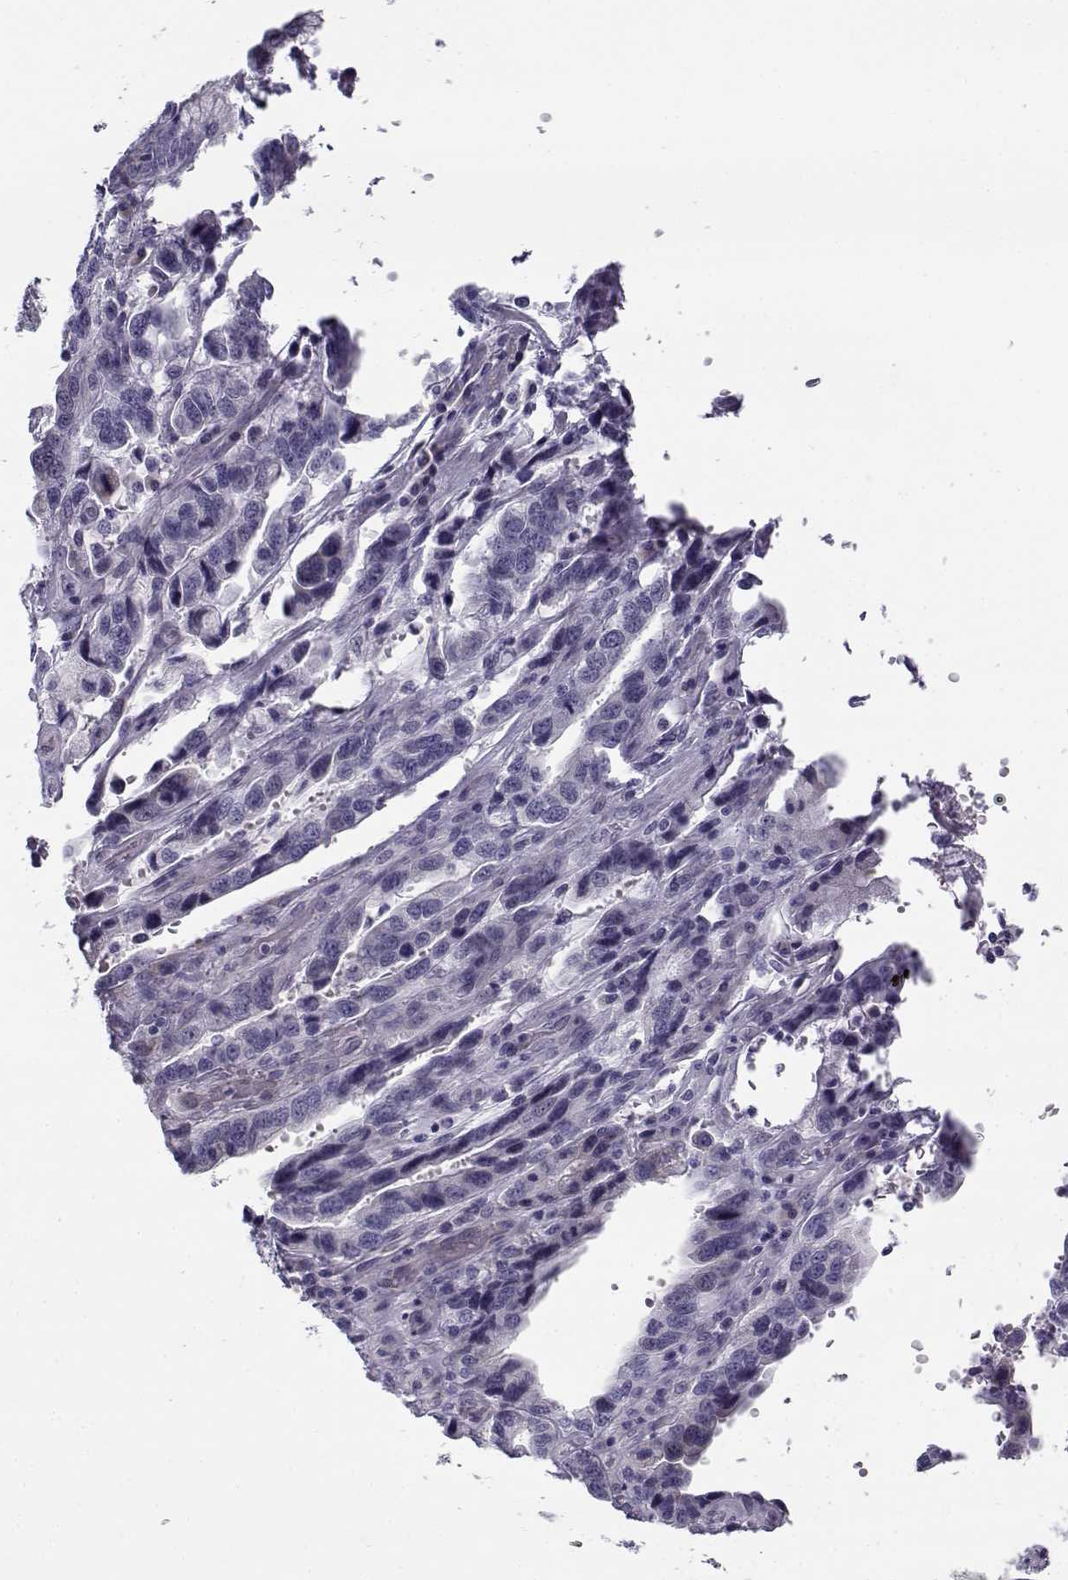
{"staining": {"intensity": "negative", "quantity": "none", "location": "none"}, "tissue": "stomach cancer", "cell_type": "Tumor cells", "image_type": "cancer", "snomed": [{"axis": "morphology", "description": "Adenocarcinoma, NOS"}, {"axis": "topography", "description": "Stomach, lower"}], "caption": "The image exhibits no significant positivity in tumor cells of stomach cancer.", "gene": "CREB3L3", "patient": {"sex": "female", "age": 76}}